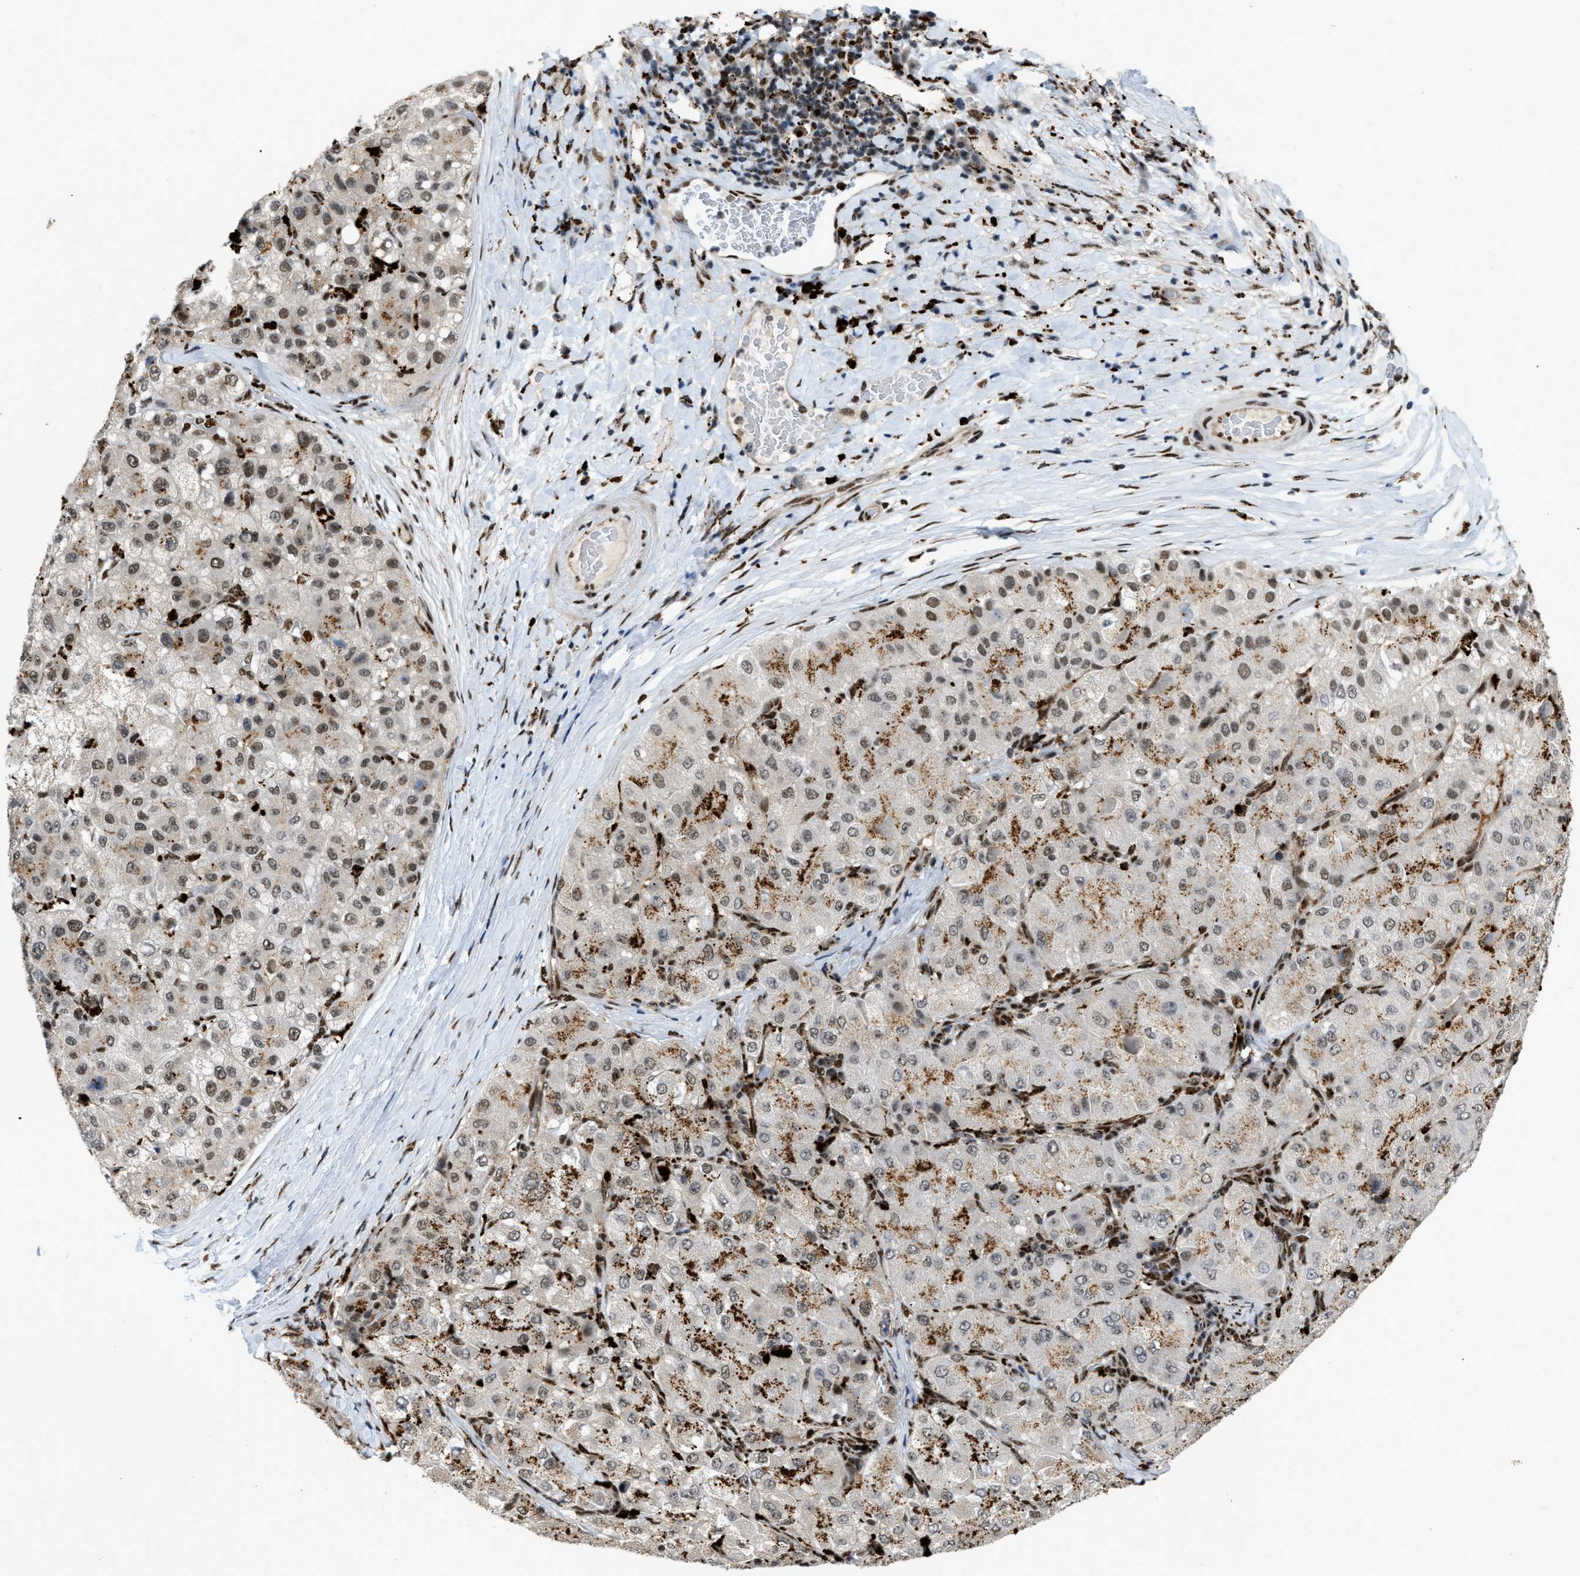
{"staining": {"intensity": "moderate", "quantity": "25%-75%", "location": "cytoplasmic/membranous,nuclear"}, "tissue": "liver cancer", "cell_type": "Tumor cells", "image_type": "cancer", "snomed": [{"axis": "morphology", "description": "Carcinoma, Hepatocellular, NOS"}, {"axis": "topography", "description": "Liver"}], "caption": "Tumor cells show medium levels of moderate cytoplasmic/membranous and nuclear positivity in approximately 25%-75% of cells in hepatocellular carcinoma (liver).", "gene": "NUMA1", "patient": {"sex": "male", "age": 80}}